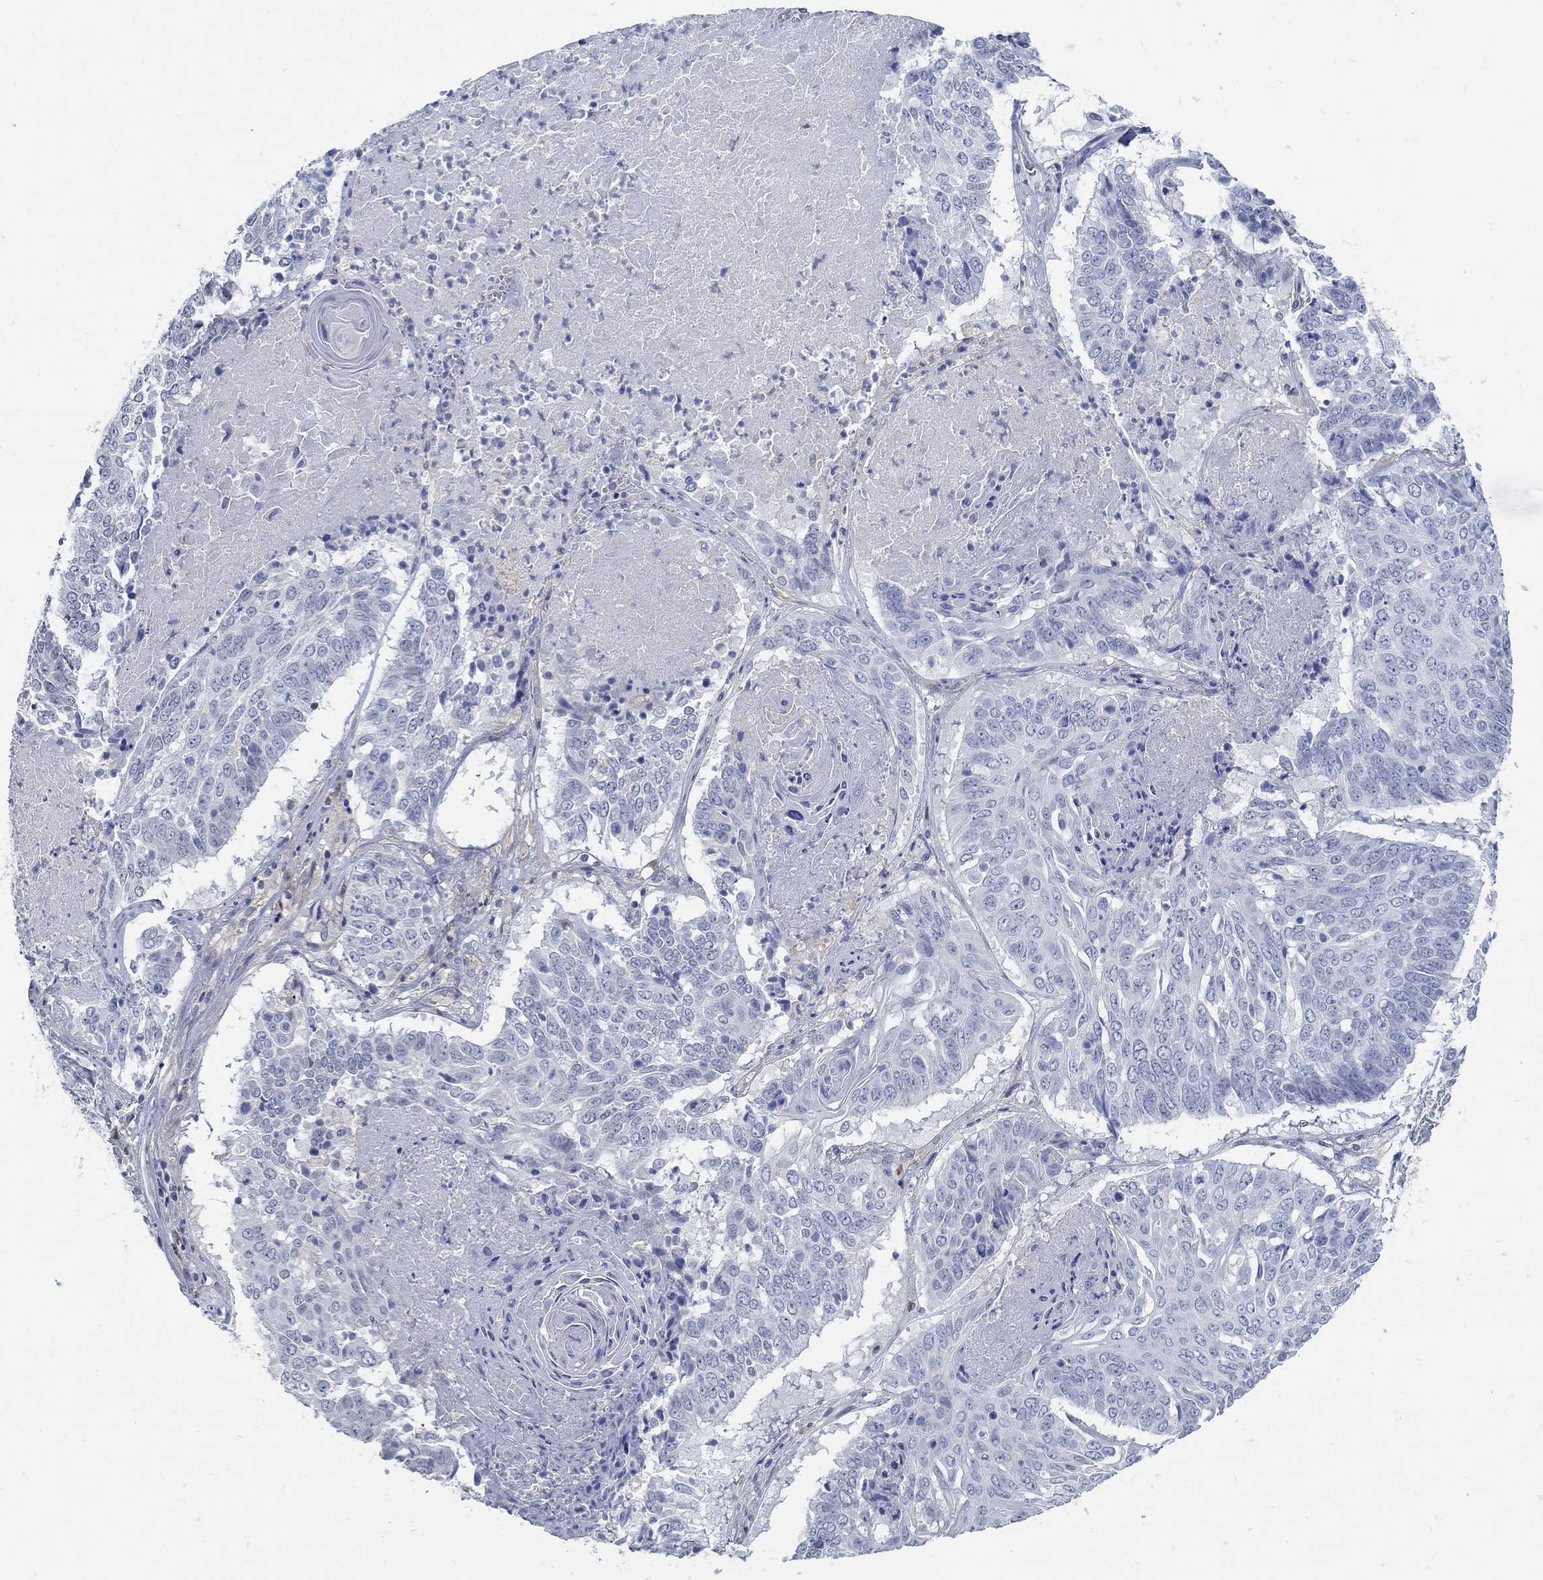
{"staining": {"intensity": "negative", "quantity": "none", "location": "none"}, "tissue": "lung cancer", "cell_type": "Tumor cells", "image_type": "cancer", "snomed": [{"axis": "morphology", "description": "Squamous cell carcinoma, NOS"}, {"axis": "topography", "description": "Lung"}], "caption": "High magnification brightfield microscopy of lung squamous cell carcinoma stained with DAB (brown) and counterstained with hematoxylin (blue): tumor cells show no significant staining.", "gene": "PCDH11X", "patient": {"sex": "male", "age": 64}}